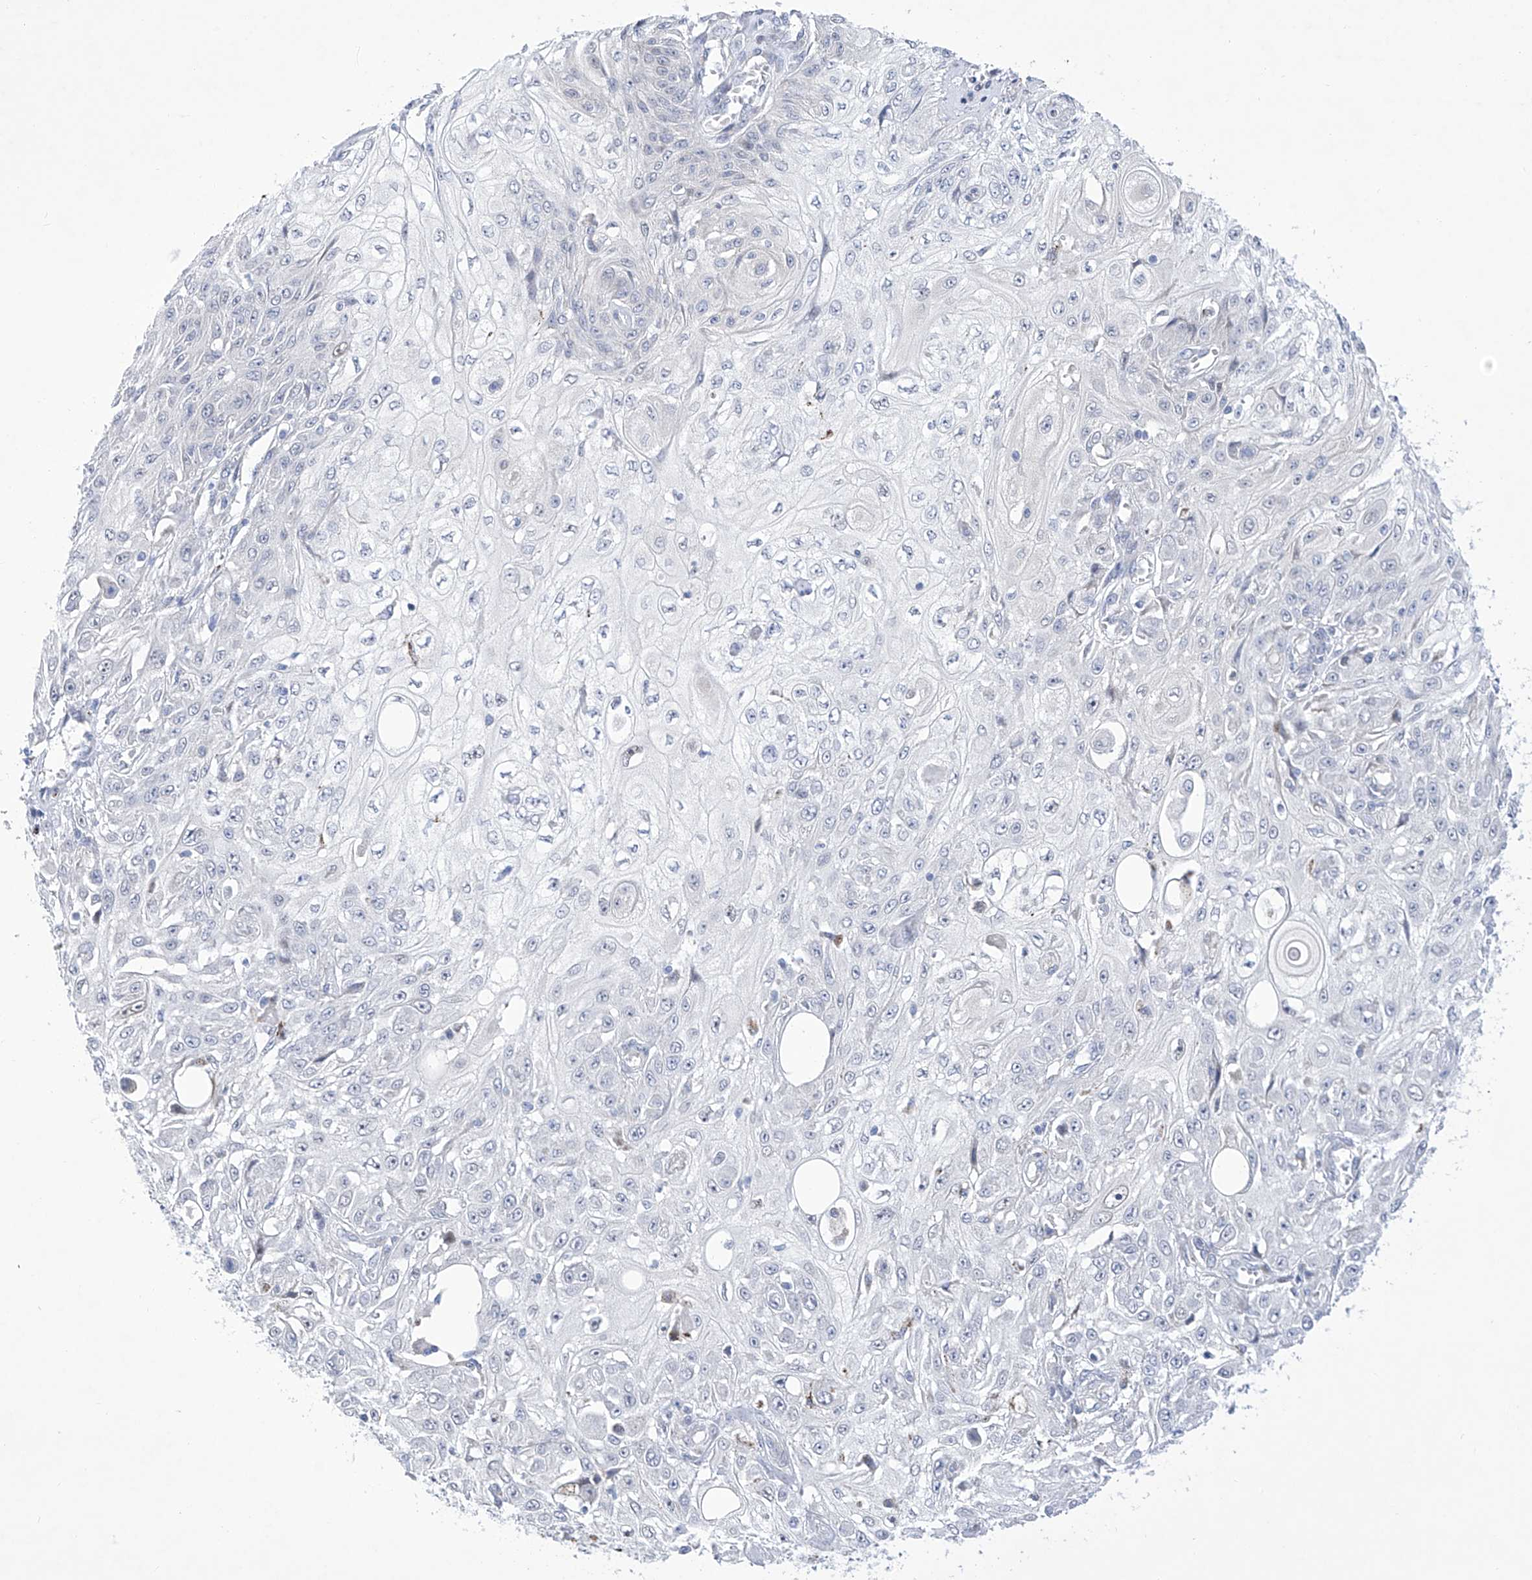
{"staining": {"intensity": "negative", "quantity": "none", "location": "none"}, "tissue": "skin cancer", "cell_type": "Tumor cells", "image_type": "cancer", "snomed": [{"axis": "morphology", "description": "Squamous cell carcinoma, NOS"}, {"axis": "morphology", "description": "Squamous cell carcinoma, metastatic, NOS"}, {"axis": "topography", "description": "Skin"}, {"axis": "topography", "description": "Lymph node"}], "caption": "The micrograph demonstrates no staining of tumor cells in skin cancer (squamous cell carcinoma).", "gene": "C1orf87", "patient": {"sex": "male", "age": 75}}